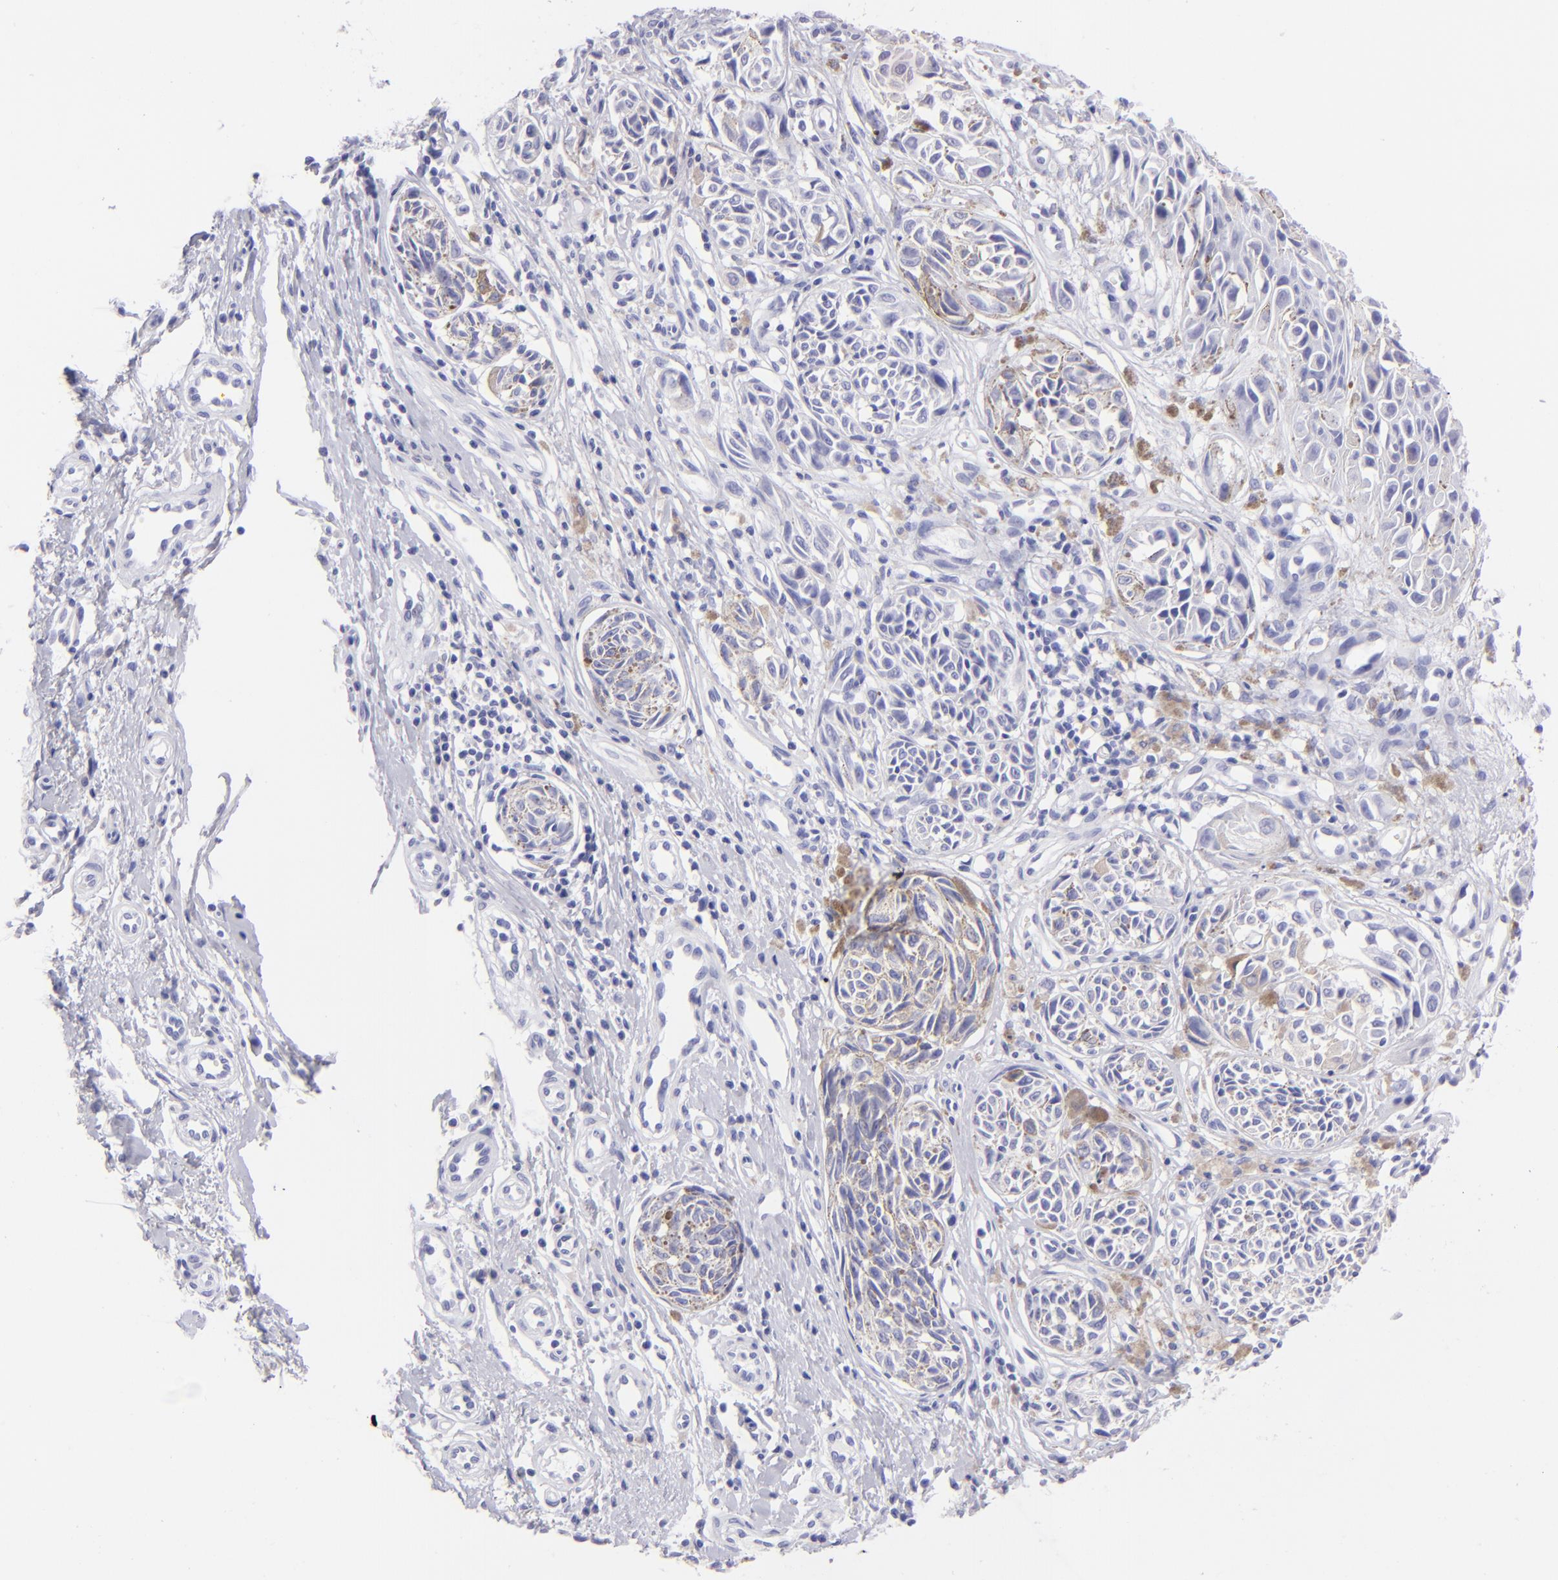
{"staining": {"intensity": "negative", "quantity": "none", "location": "none"}, "tissue": "melanoma", "cell_type": "Tumor cells", "image_type": "cancer", "snomed": [{"axis": "morphology", "description": "Malignant melanoma, NOS"}, {"axis": "topography", "description": "Skin"}], "caption": "Tumor cells show no significant expression in melanoma.", "gene": "SLC1A3", "patient": {"sex": "male", "age": 67}}